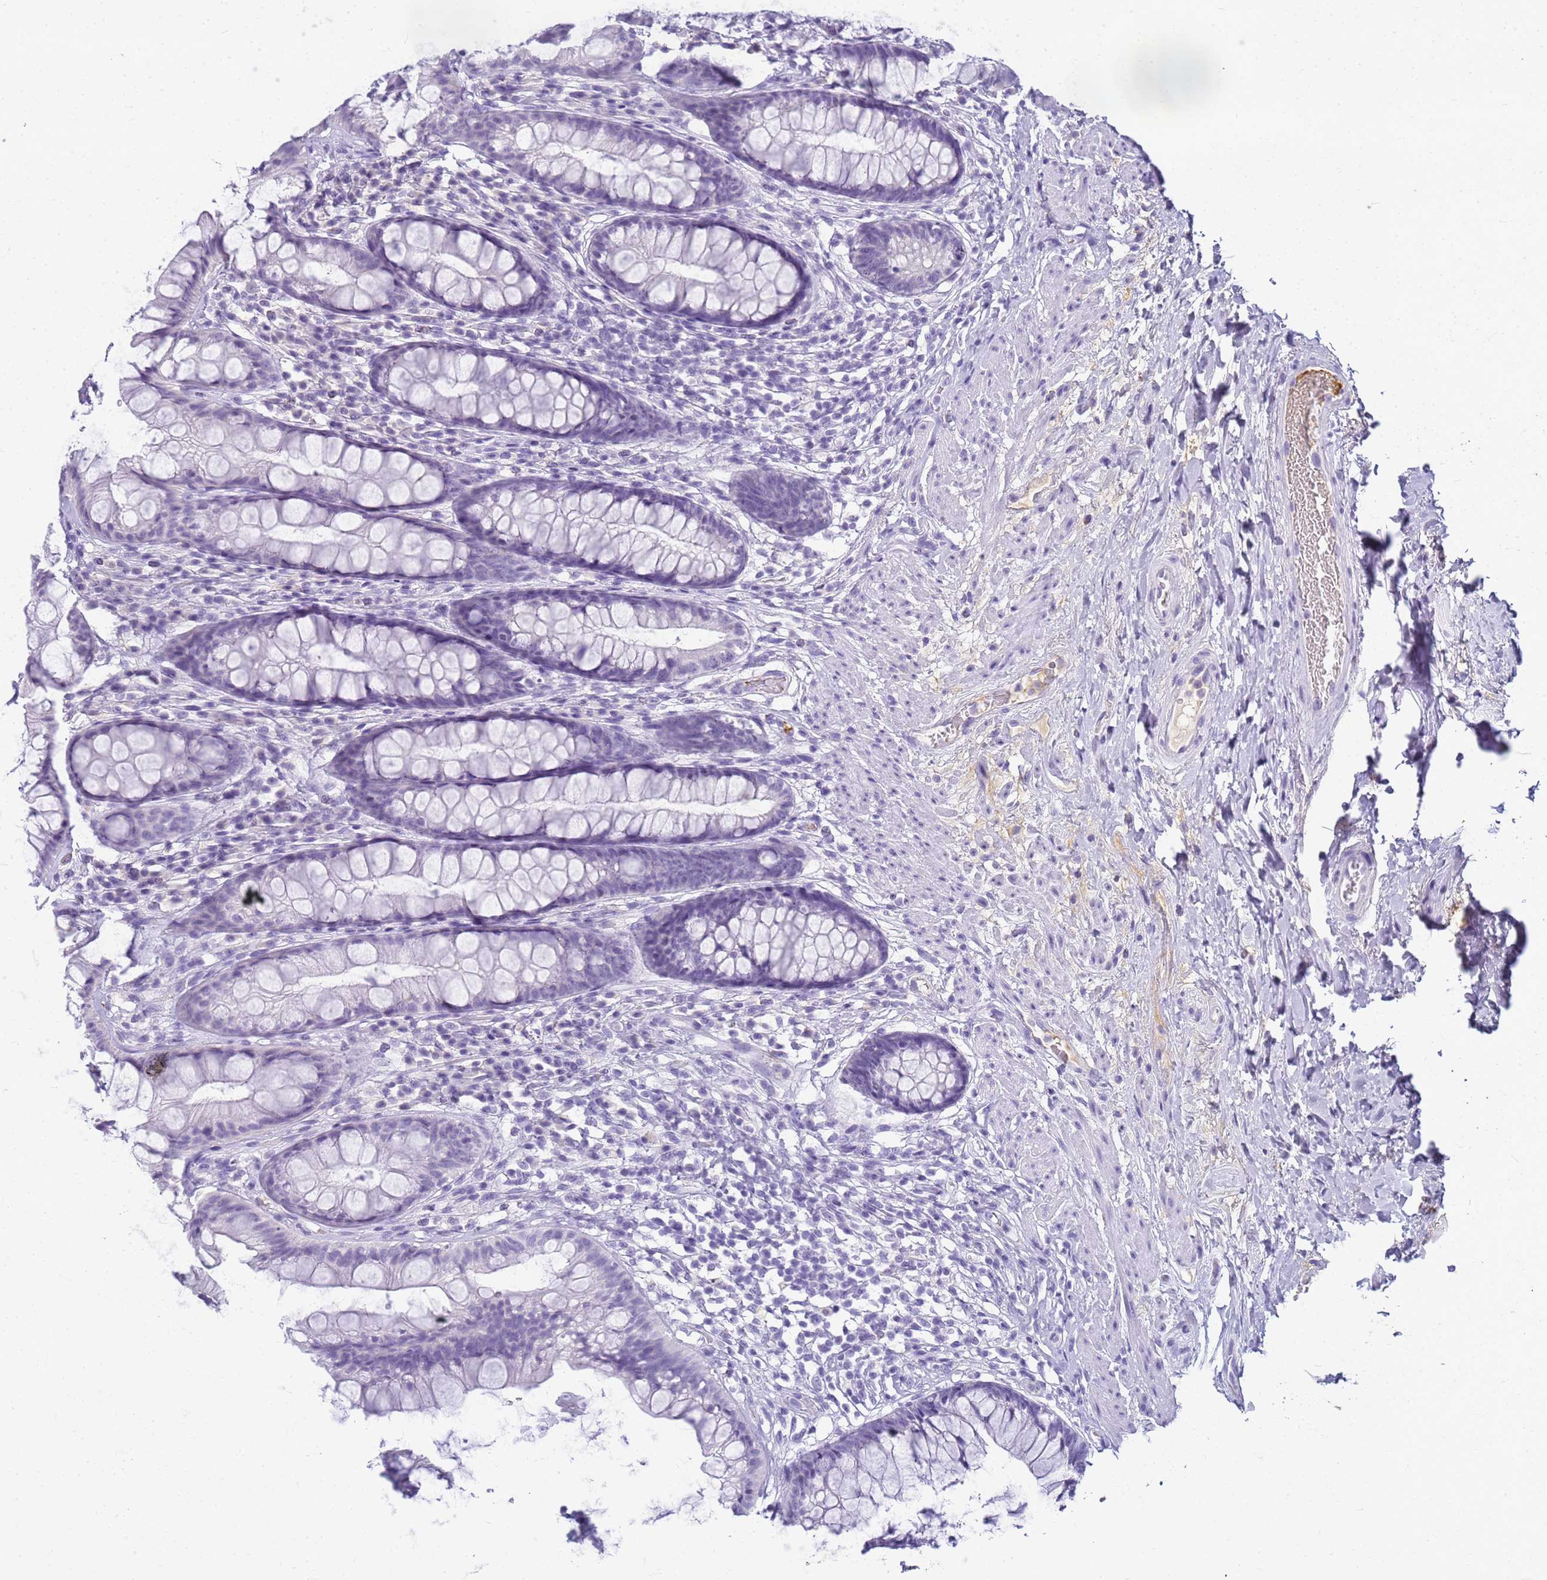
{"staining": {"intensity": "negative", "quantity": "none", "location": "none"}, "tissue": "rectum", "cell_type": "Glandular cells", "image_type": "normal", "snomed": [{"axis": "morphology", "description": "Normal tissue, NOS"}, {"axis": "topography", "description": "Rectum"}], "caption": "Immunohistochemistry (IHC) histopathology image of benign rectum: human rectum stained with DAB demonstrates no significant protein positivity in glandular cells. (Immunohistochemistry (IHC), brightfield microscopy, high magnification).", "gene": "CFAP100", "patient": {"sex": "male", "age": 74}}